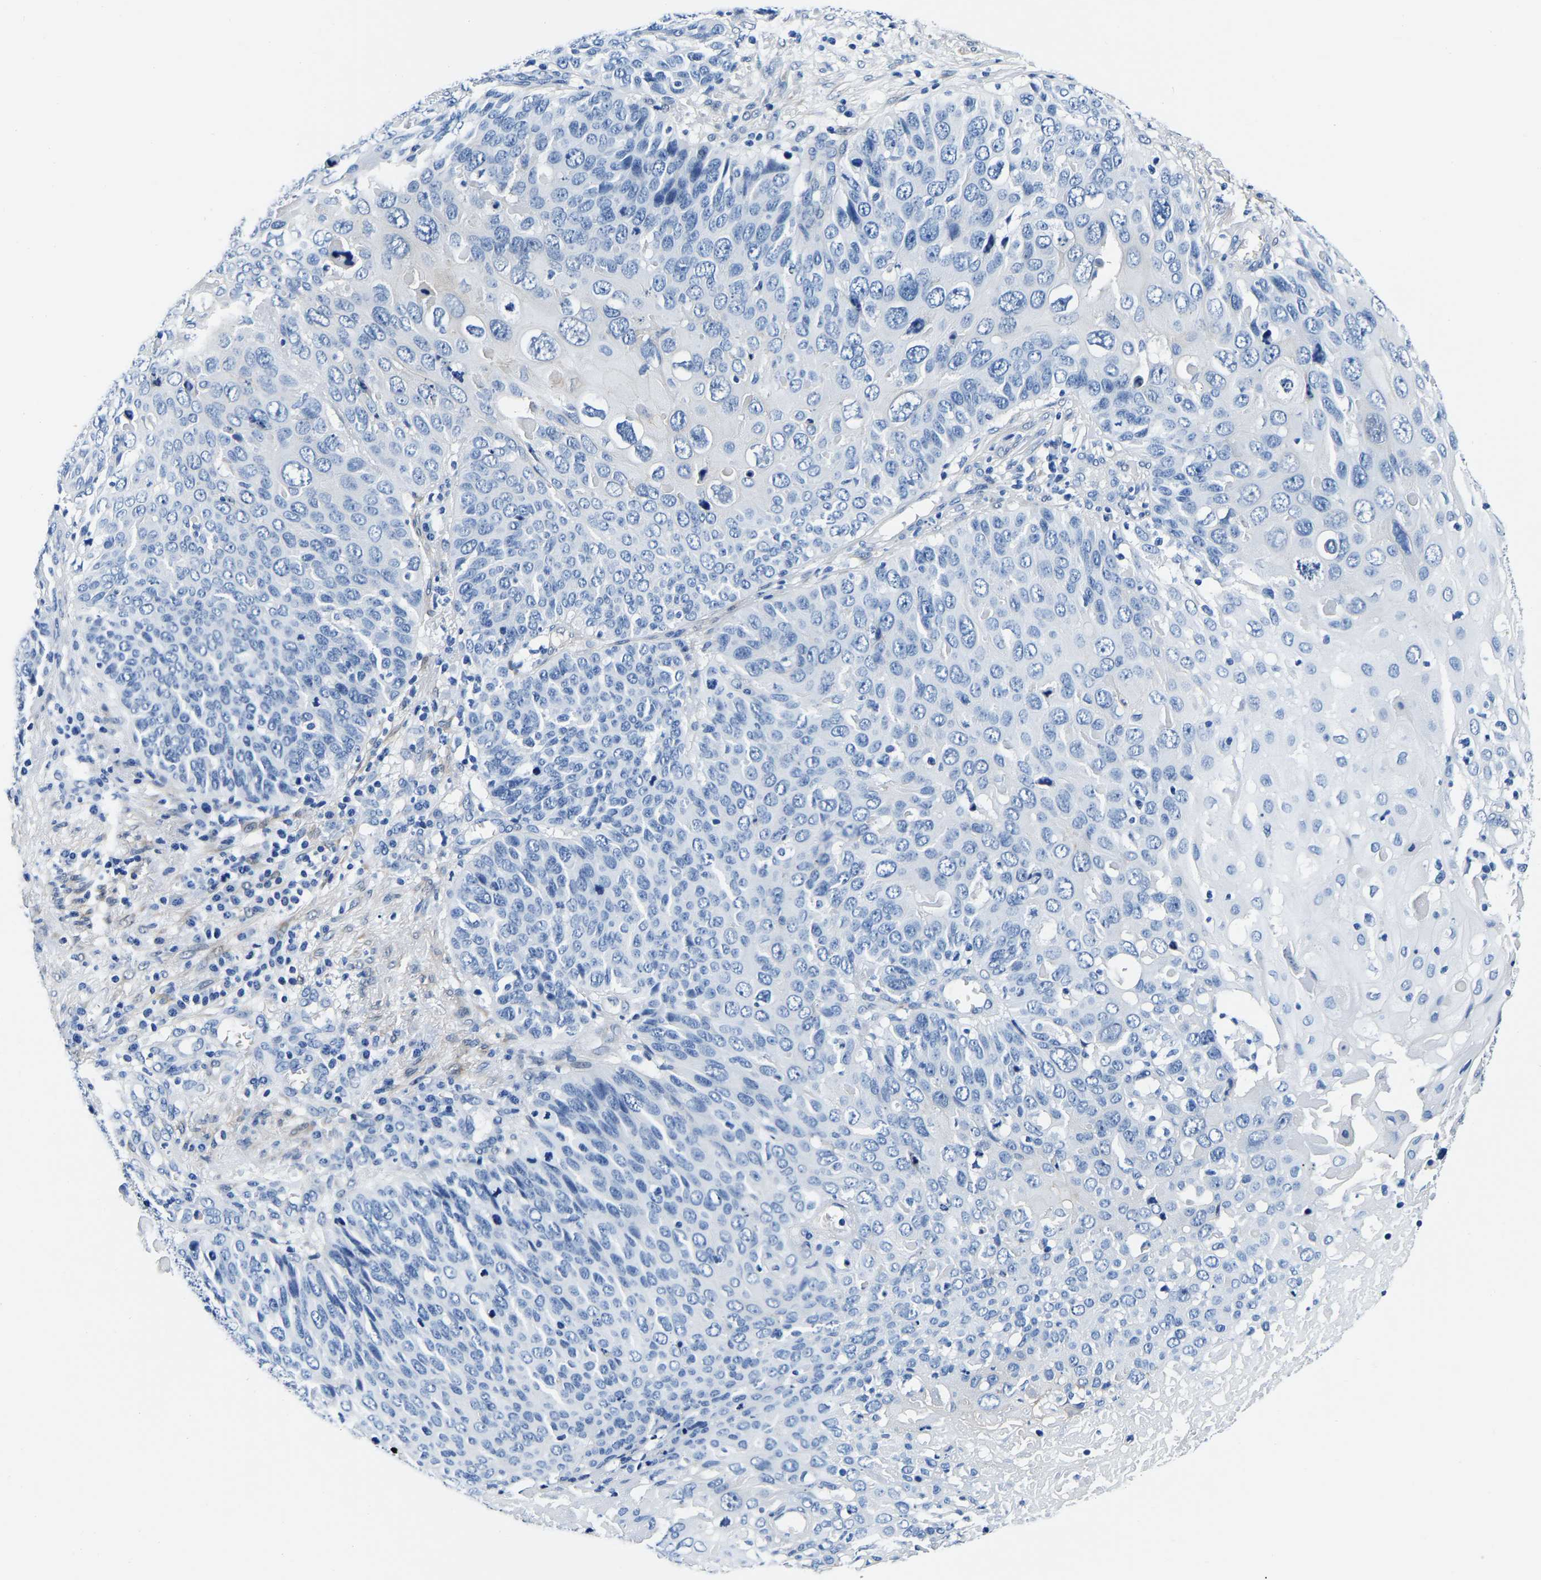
{"staining": {"intensity": "negative", "quantity": "none", "location": "none"}, "tissue": "cervical cancer", "cell_type": "Tumor cells", "image_type": "cancer", "snomed": [{"axis": "morphology", "description": "Squamous cell carcinoma, NOS"}, {"axis": "topography", "description": "Cervix"}], "caption": "The image exhibits no staining of tumor cells in squamous cell carcinoma (cervical). (DAB immunohistochemistry (IHC) visualized using brightfield microscopy, high magnification).", "gene": "S100A13", "patient": {"sex": "female", "age": 74}}